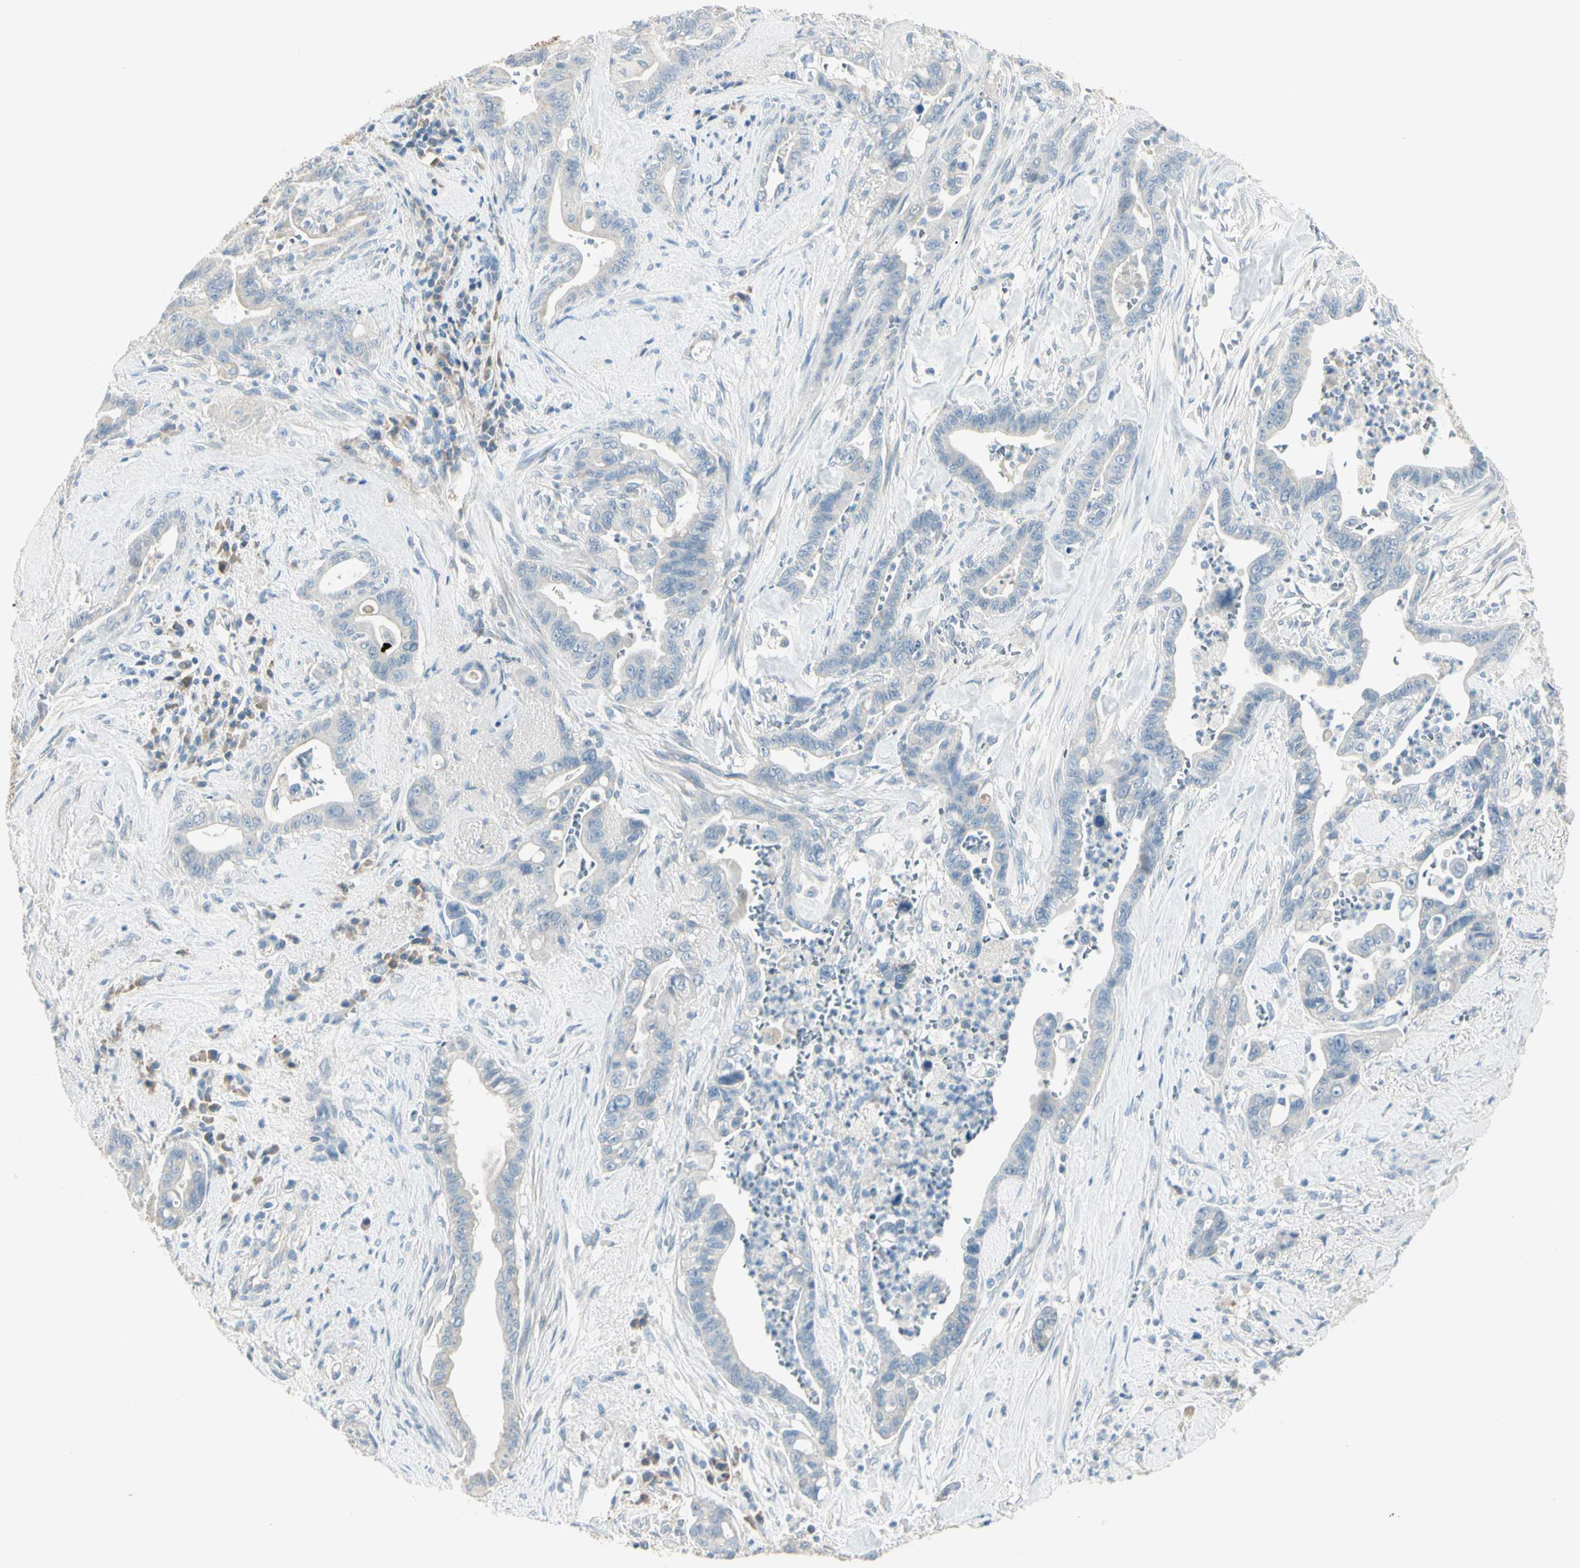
{"staining": {"intensity": "negative", "quantity": "none", "location": "none"}, "tissue": "pancreatic cancer", "cell_type": "Tumor cells", "image_type": "cancer", "snomed": [{"axis": "morphology", "description": "Adenocarcinoma, NOS"}, {"axis": "topography", "description": "Pancreas"}], "caption": "Histopathology image shows no significant protein staining in tumor cells of adenocarcinoma (pancreatic).", "gene": "SLC6A15", "patient": {"sex": "male", "age": 70}}